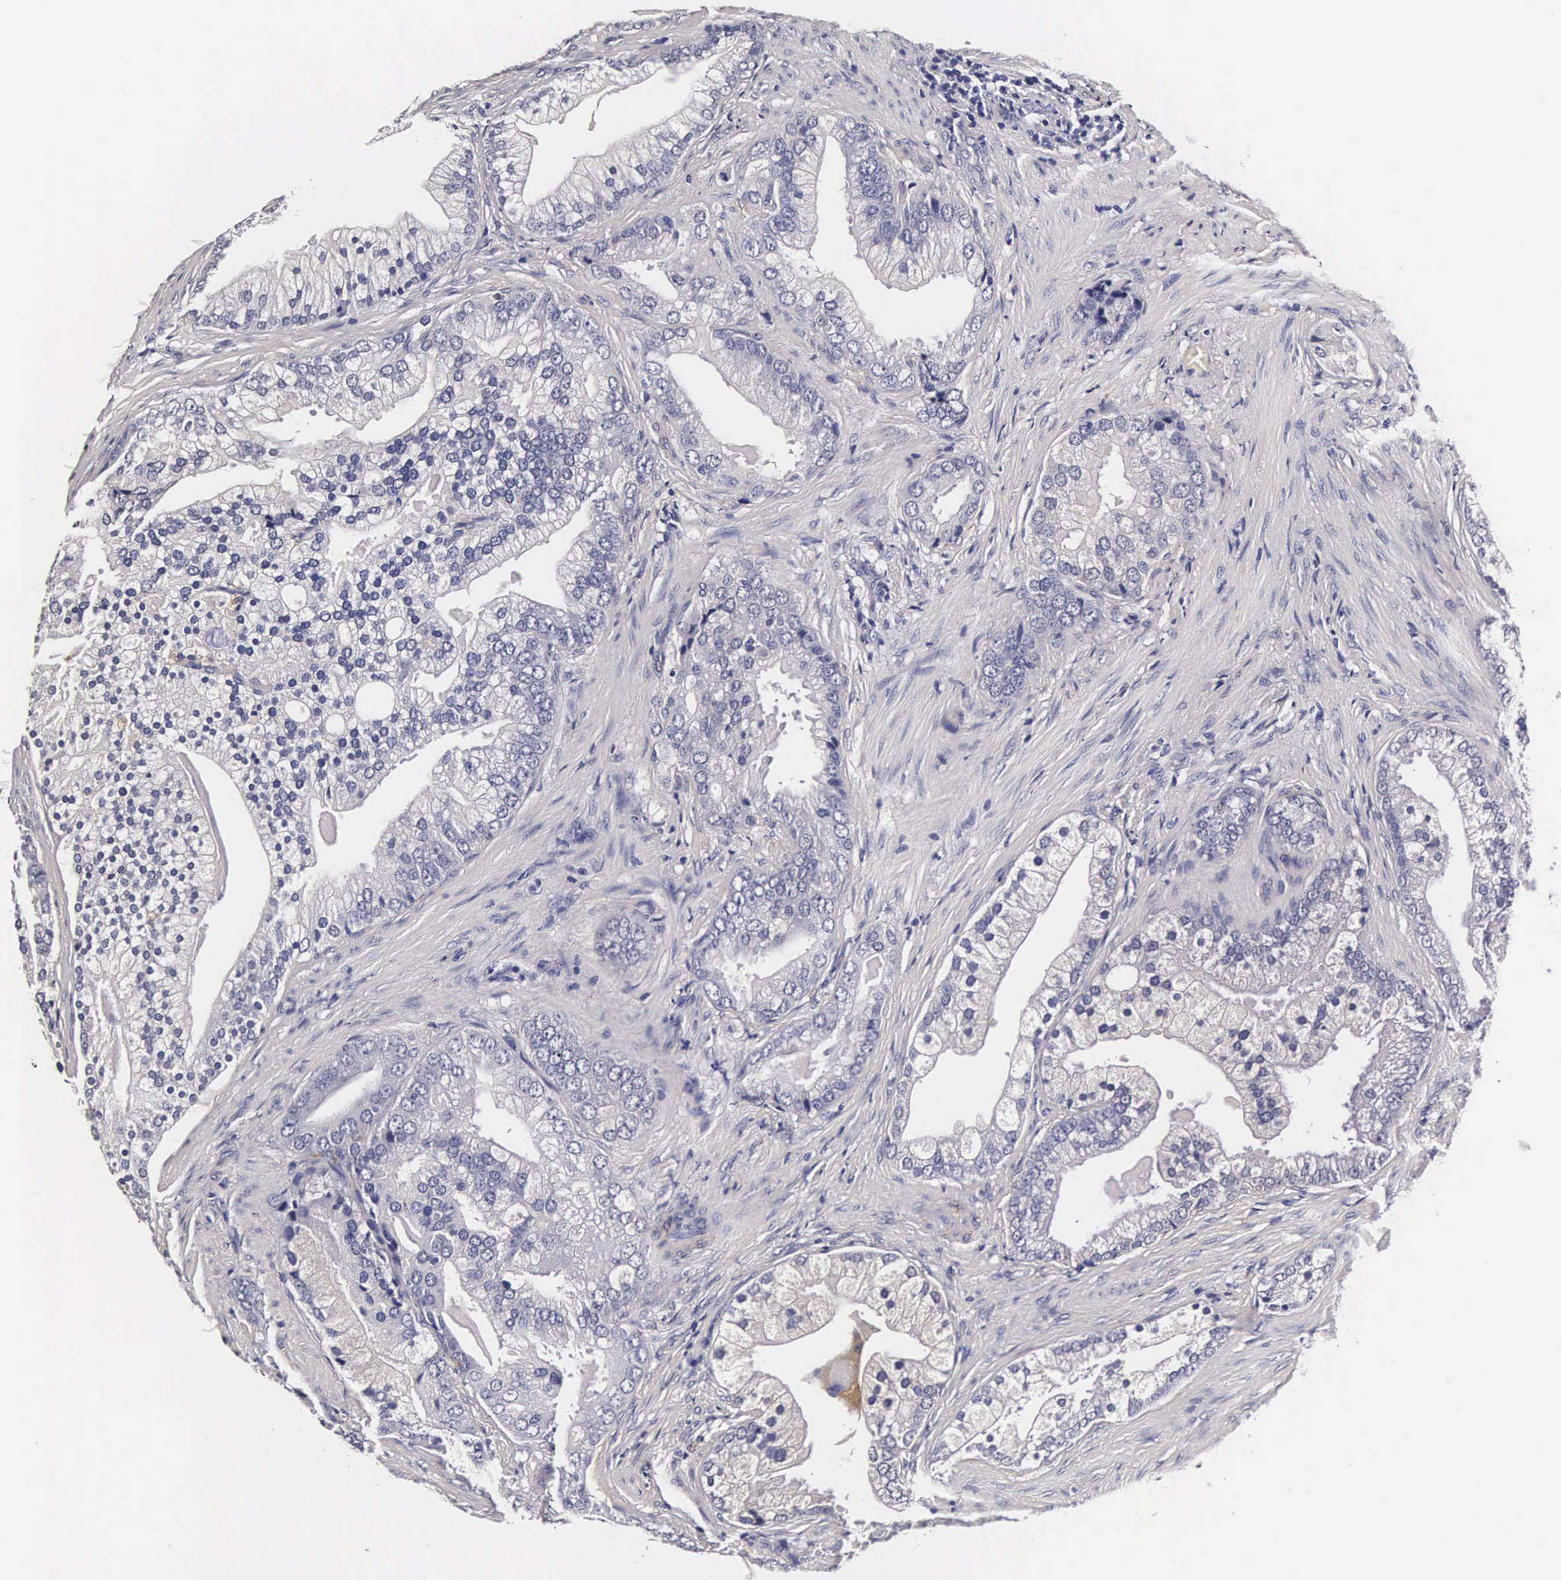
{"staining": {"intensity": "negative", "quantity": "none", "location": "none"}, "tissue": "prostate cancer", "cell_type": "Tumor cells", "image_type": "cancer", "snomed": [{"axis": "morphology", "description": "Adenocarcinoma, Low grade"}, {"axis": "topography", "description": "Prostate"}], "caption": "Prostate cancer stained for a protein using IHC demonstrates no expression tumor cells.", "gene": "CTSB", "patient": {"sex": "male", "age": 71}}